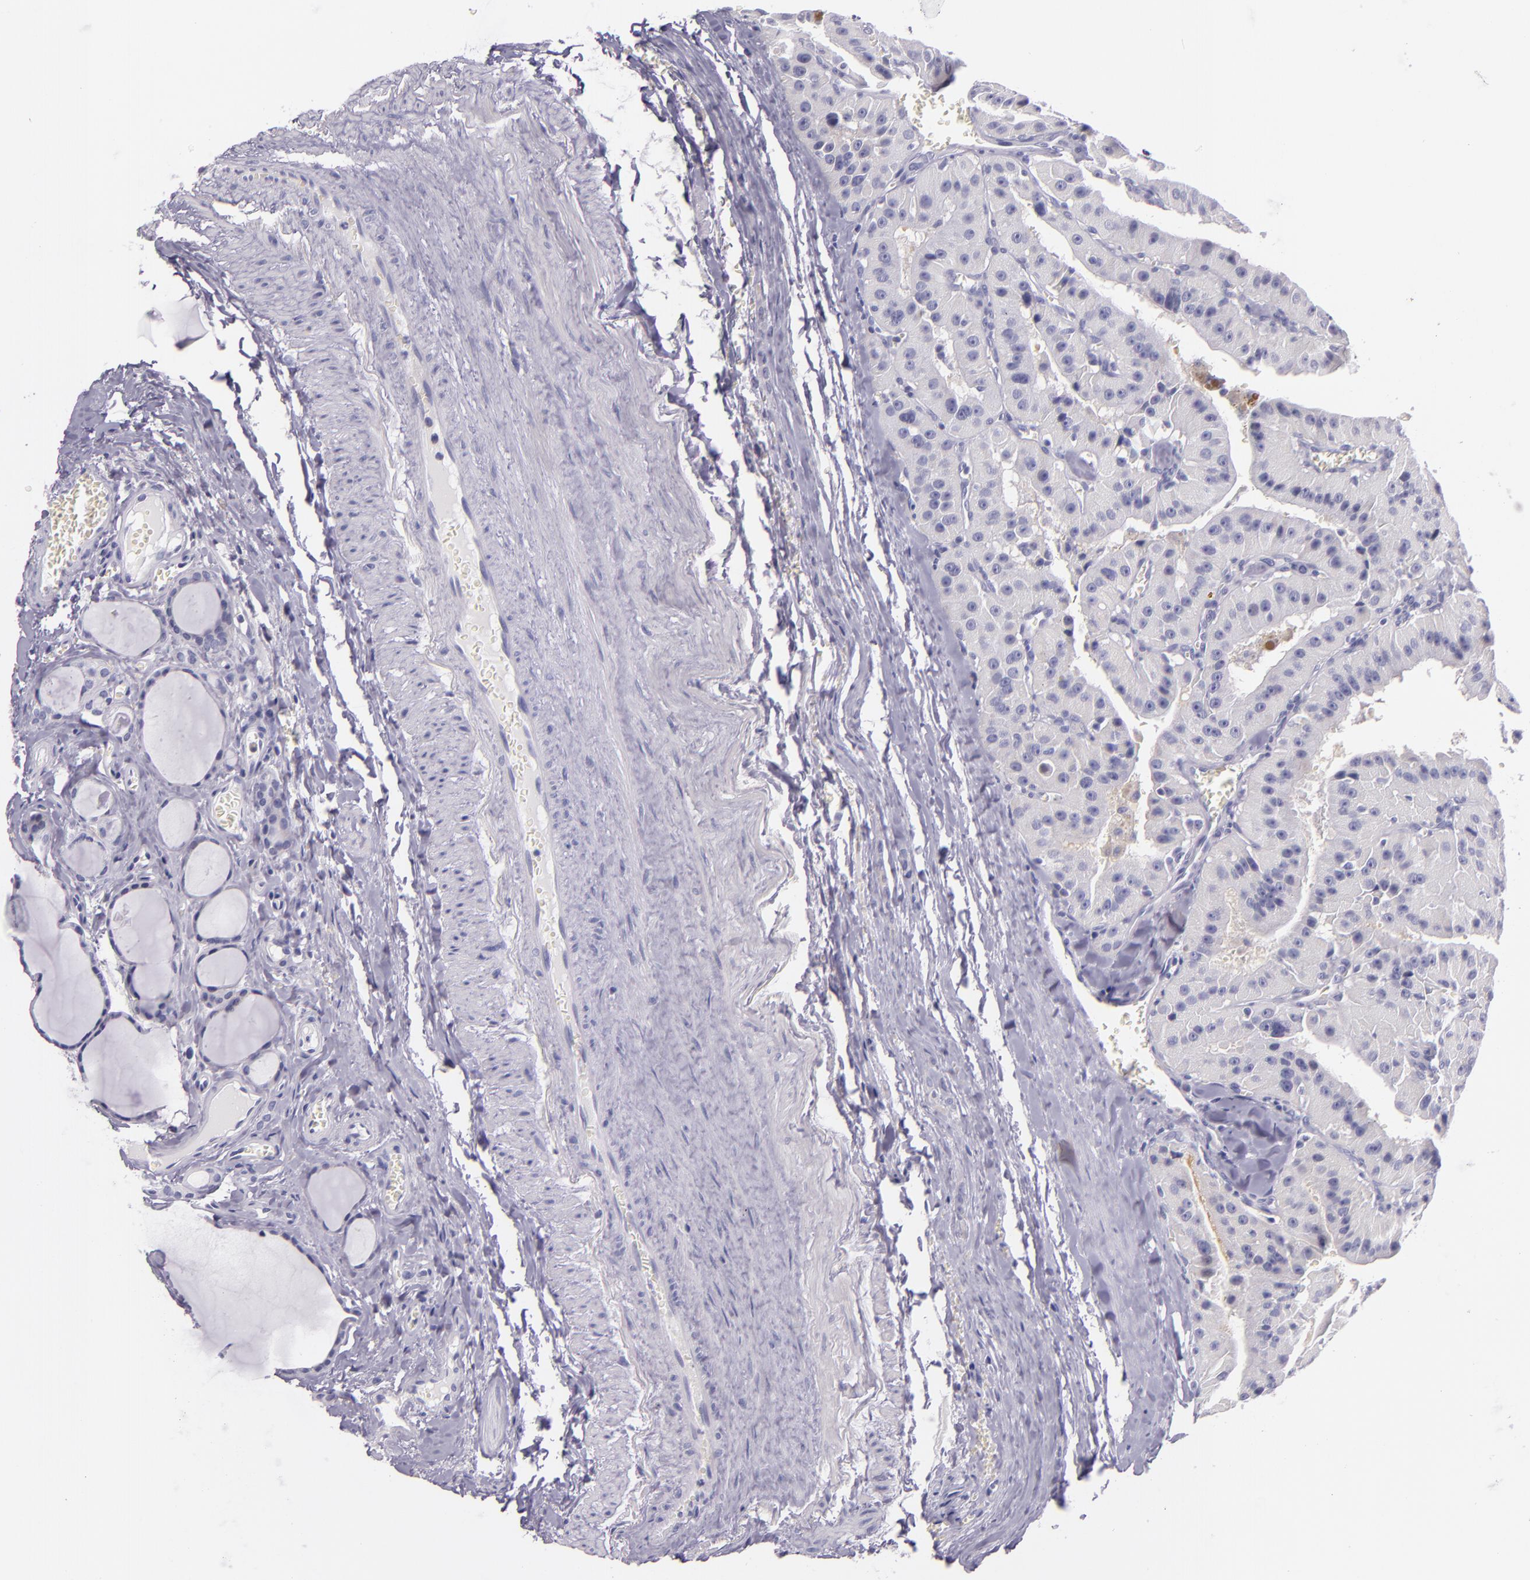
{"staining": {"intensity": "negative", "quantity": "none", "location": "none"}, "tissue": "thyroid cancer", "cell_type": "Tumor cells", "image_type": "cancer", "snomed": [{"axis": "morphology", "description": "Carcinoma, NOS"}, {"axis": "topography", "description": "Thyroid gland"}], "caption": "A micrograph of carcinoma (thyroid) stained for a protein shows no brown staining in tumor cells.", "gene": "HSP90AA1", "patient": {"sex": "male", "age": 76}}